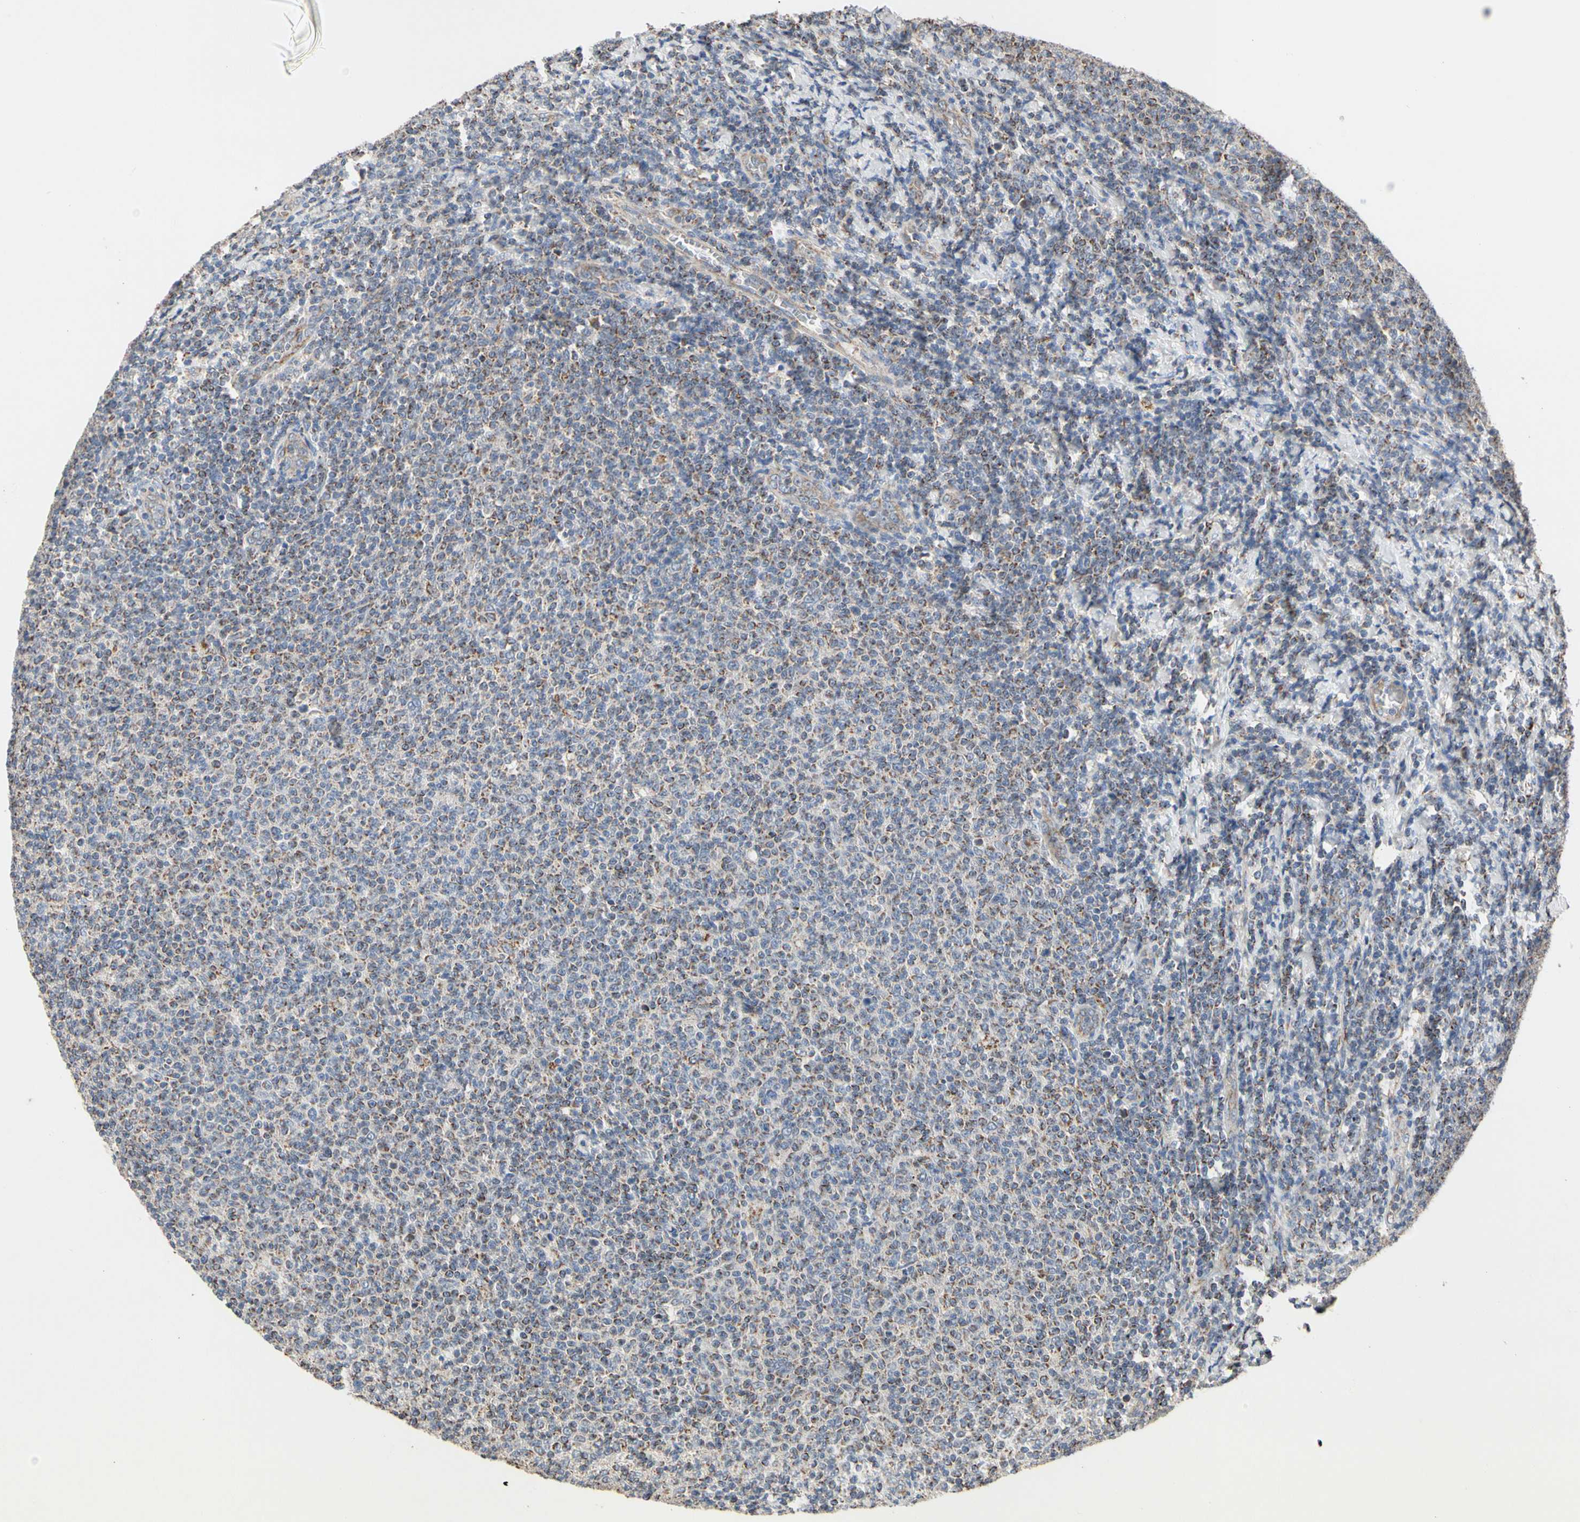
{"staining": {"intensity": "moderate", "quantity": "25%-75%", "location": "cytoplasmic/membranous"}, "tissue": "lymphoma", "cell_type": "Tumor cells", "image_type": "cancer", "snomed": [{"axis": "morphology", "description": "Malignant lymphoma, non-Hodgkin's type, Low grade"}, {"axis": "topography", "description": "Lymph node"}], "caption": "Lymphoma stained for a protein (brown) shows moderate cytoplasmic/membranous positive positivity in approximately 25%-75% of tumor cells.", "gene": "GPD2", "patient": {"sex": "male", "age": 66}}